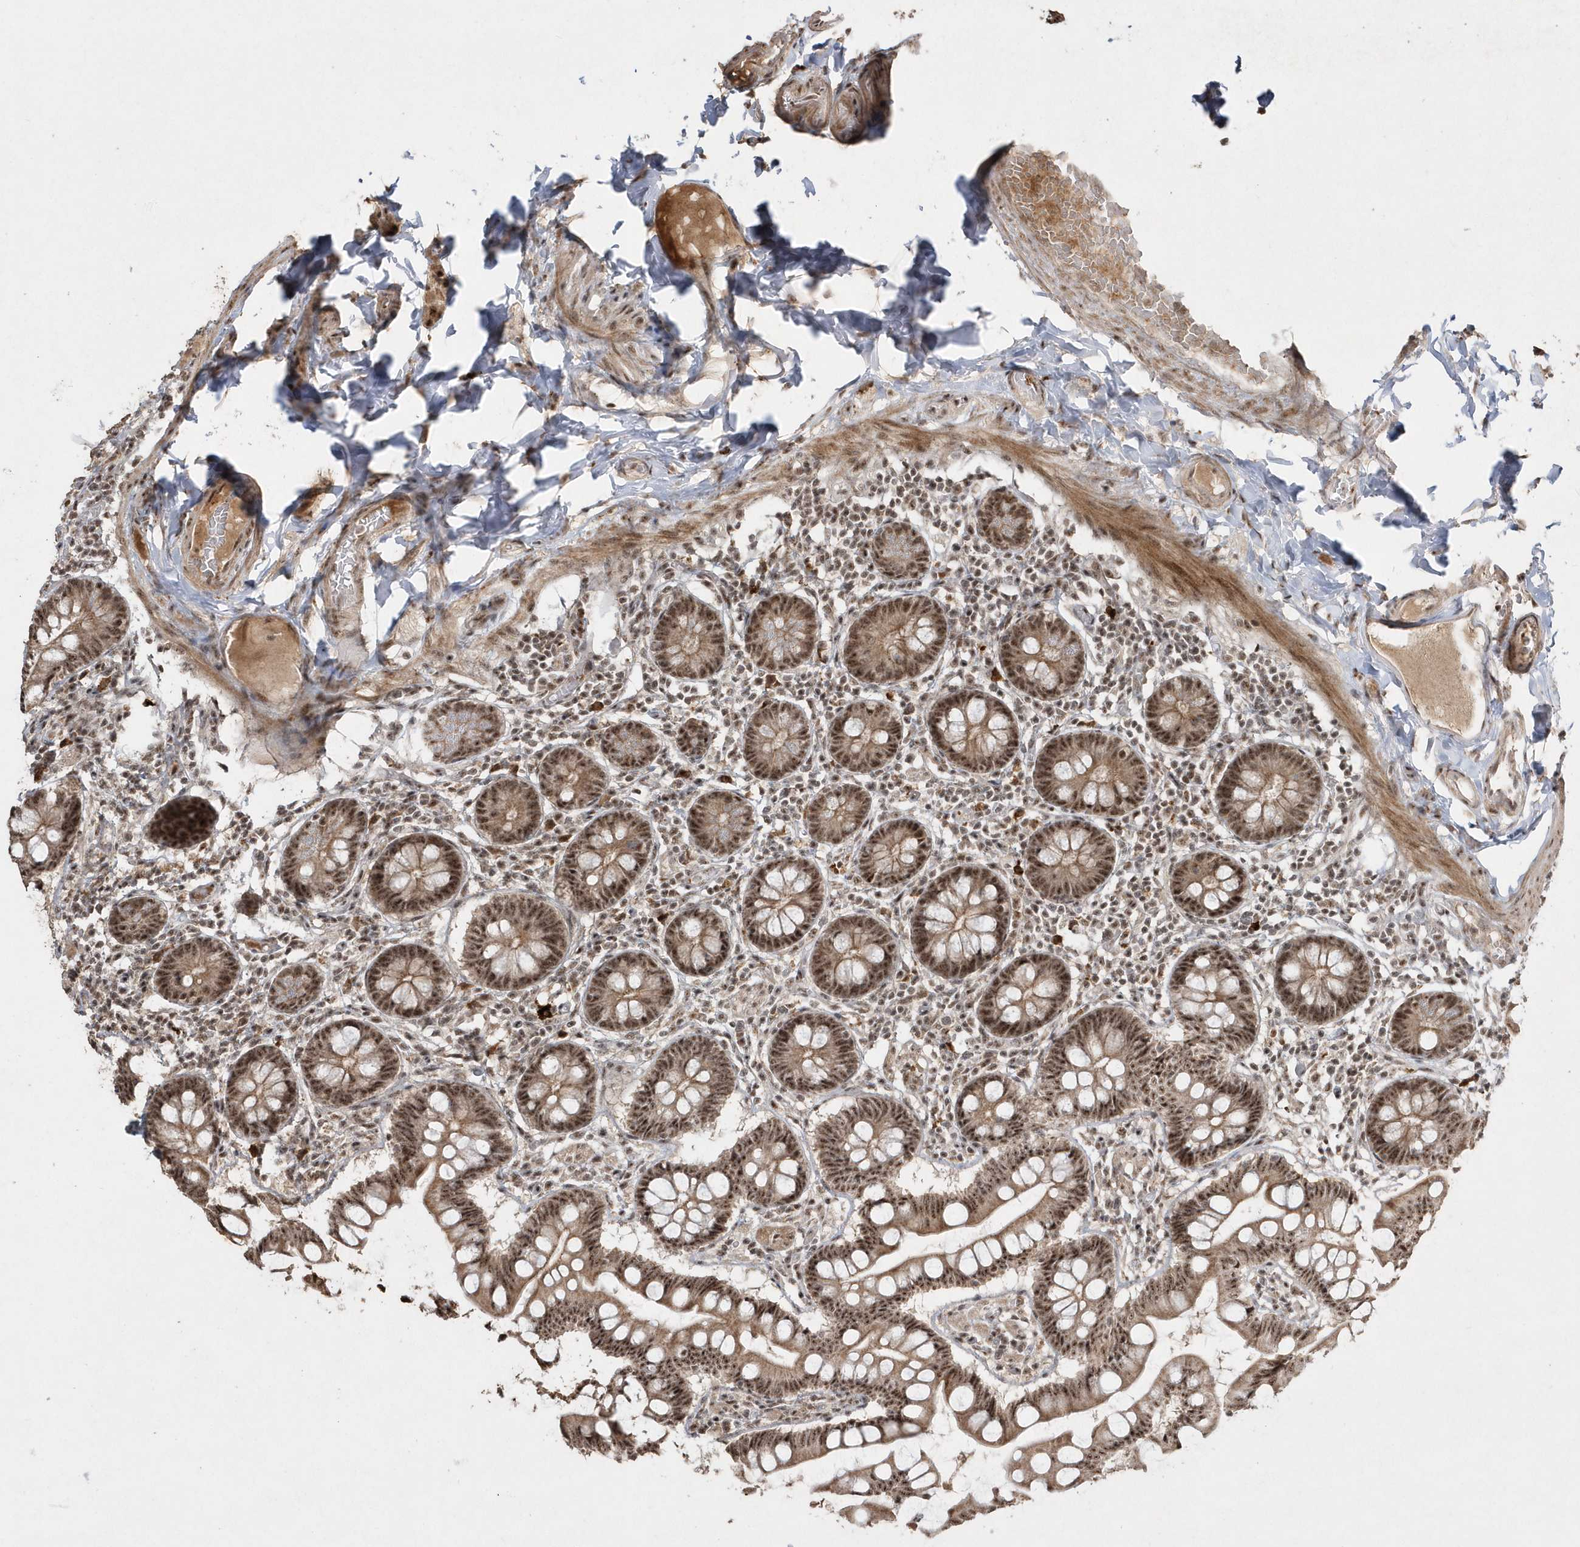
{"staining": {"intensity": "strong", "quantity": ">75%", "location": "cytoplasmic/membranous,nuclear"}, "tissue": "small intestine", "cell_type": "Glandular cells", "image_type": "normal", "snomed": [{"axis": "morphology", "description": "Normal tissue, NOS"}, {"axis": "topography", "description": "Small intestine"}], "caption": "DAB immunohistochemical staining of unremarkable human small intestine demonstrates strong cytoplasmic/membranous,nuclear protein positivity in approximately >75% of glandular cells.", "gene": "POLR3B", "patient": {"sex": "male", "age": 41}}